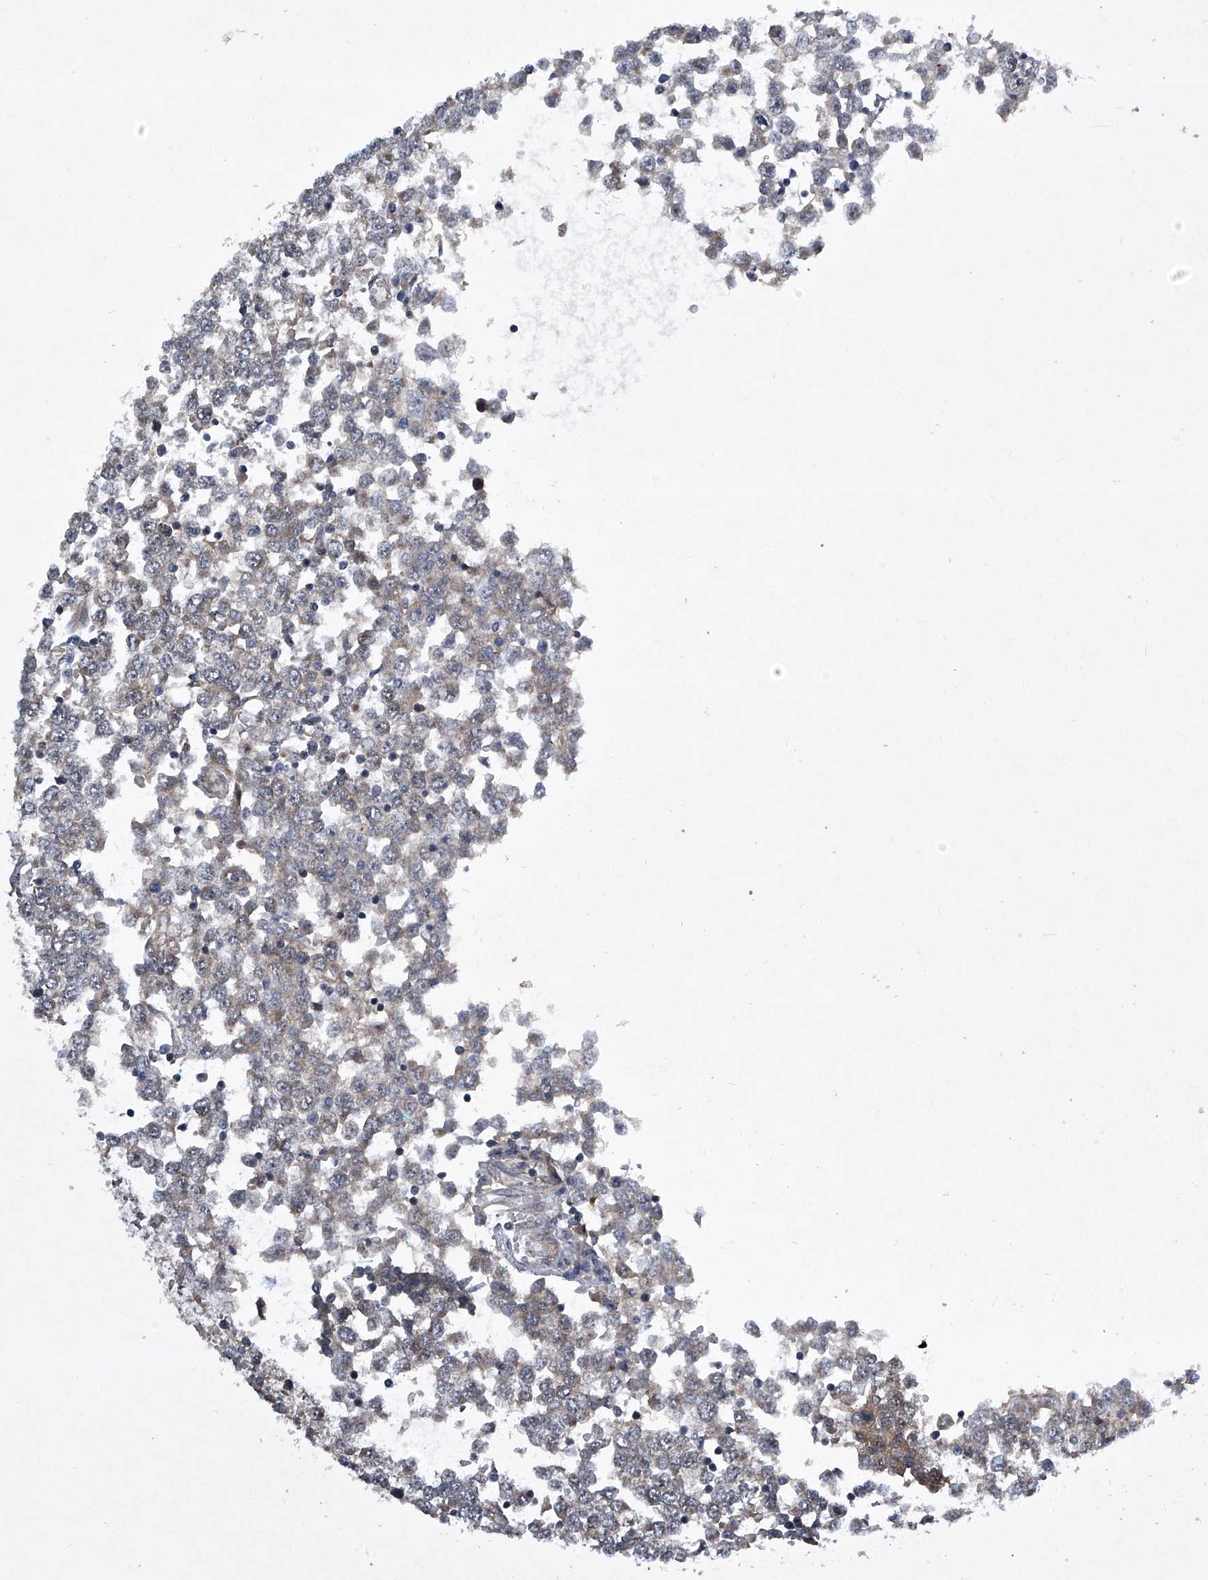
{"staining": {"intensity": "moderate", "quantity": ">75%", "location": "cytoplasmic/membranous"}, "tissue": "testis cancer", "cell_type": "Tumor cells", "image_type": "cancer", "snomed": [{"axis": "morphology", "description": "Seminoma, NOS"}, {"axis": "topography", "description": "Testis"}], "caption": "Immunohistochemical staining of seminoma (testis) shows medium levels of moderate cytoplasmic/membranous protein positivity in about >75% of tumor cells.", "gene": "CISH", "patient": {"sex": "male", "age": 65}}